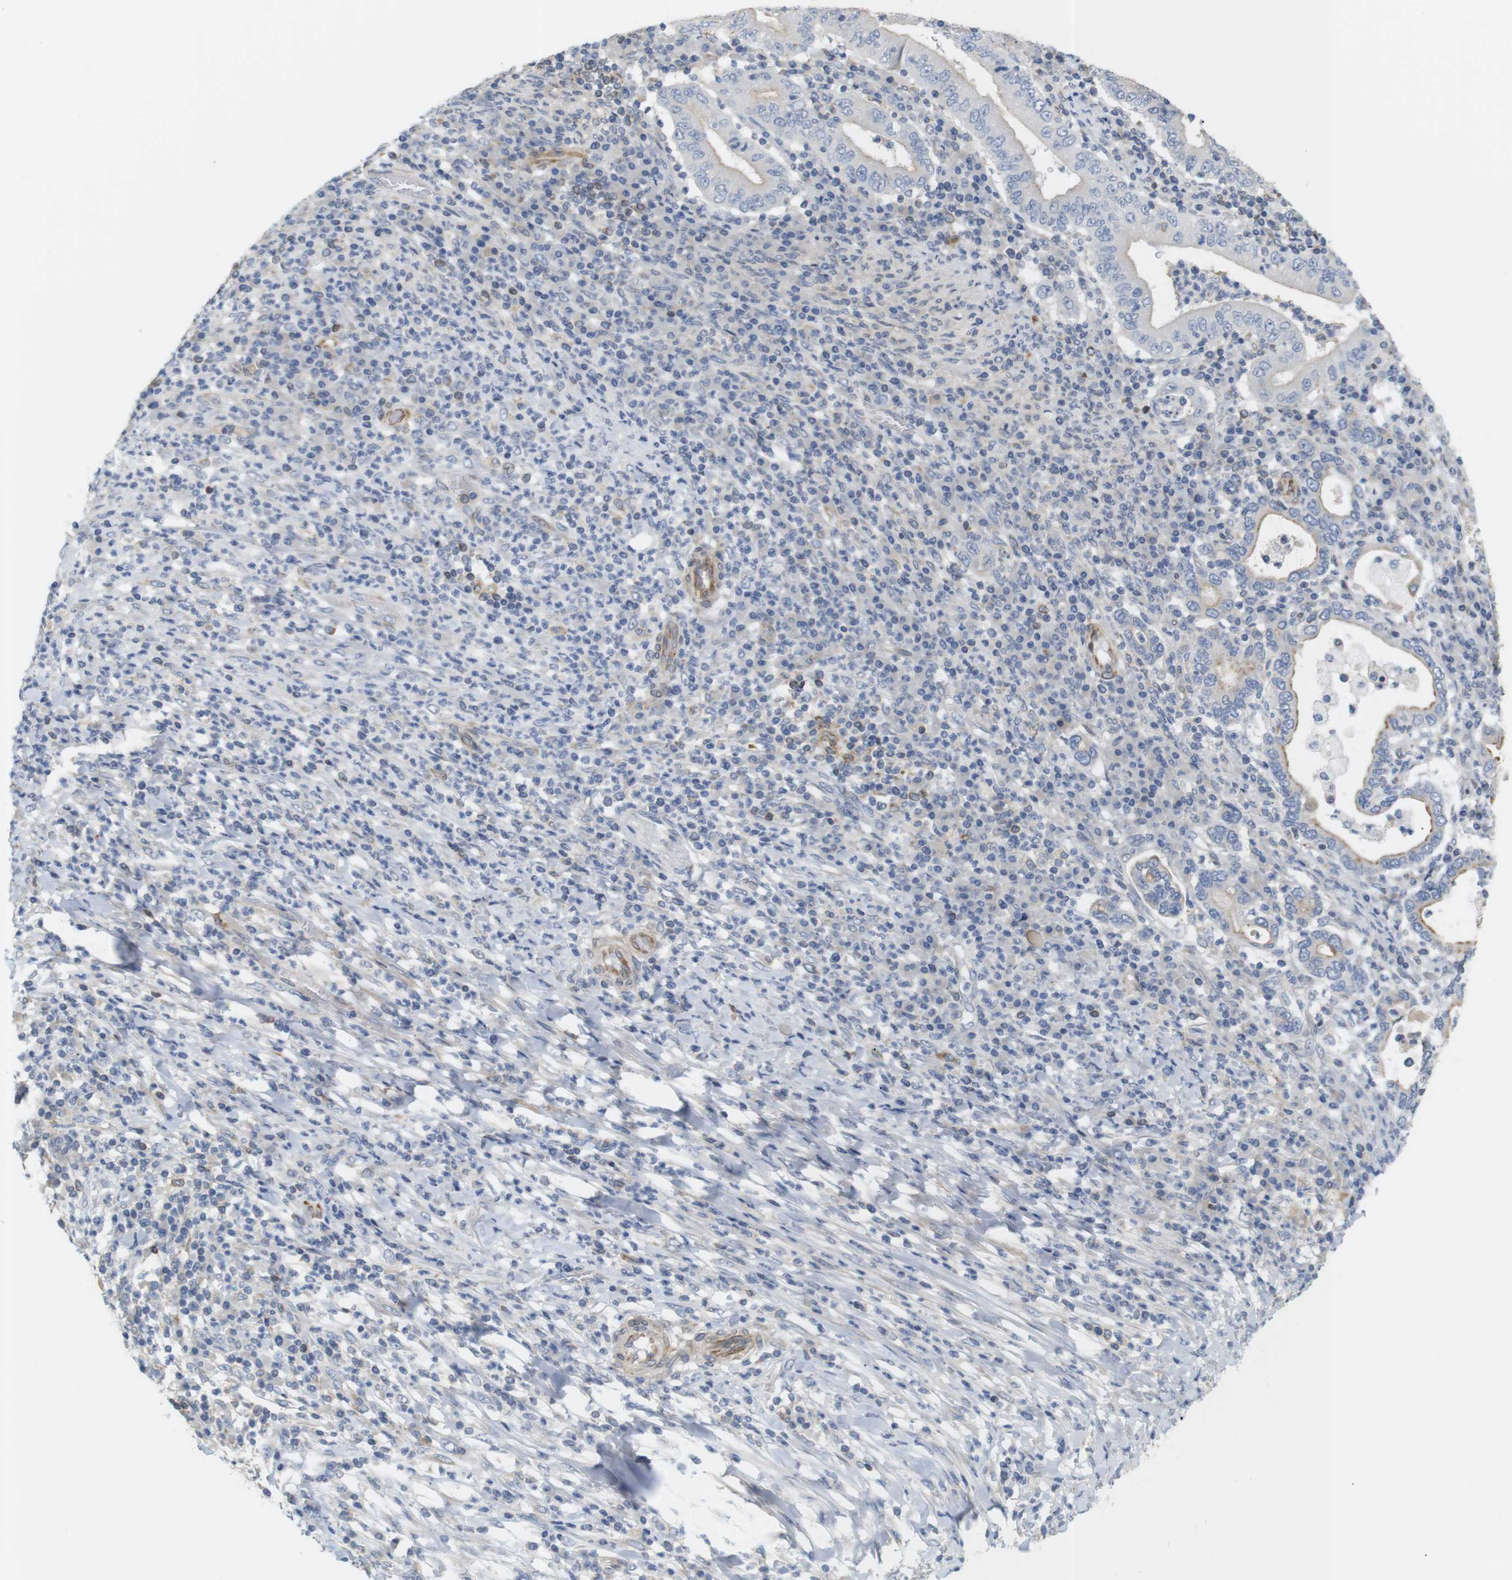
{"staining": {"intensity": "moderate", "quantity": "<25%", "location": "cytoplasmic/membranous"}, "tissue": "stomach cancer", "cell_type": "Tumor cells", "image_type": "cancer", "snomed": [{"axis": "morphology", "description": "Normal tissue, NOS"}, {"axis": "morphology", "description": "Adenocarcinoma, NOS"}, {"axis": "topography", "description": "Esophagus"}, {"axis": "topography", "description": "Stomach, upper"}, {"axis": "topography", "description": "Peripheral nerve tissue"}], "caption": "Moderate cytoplasmic/membranous protein staining is appreciated in about <25% of tumor cells in stomach adenocarcinoma.", "gene": "ITPR1", "patient": {"sex": "male", "age": 62}}